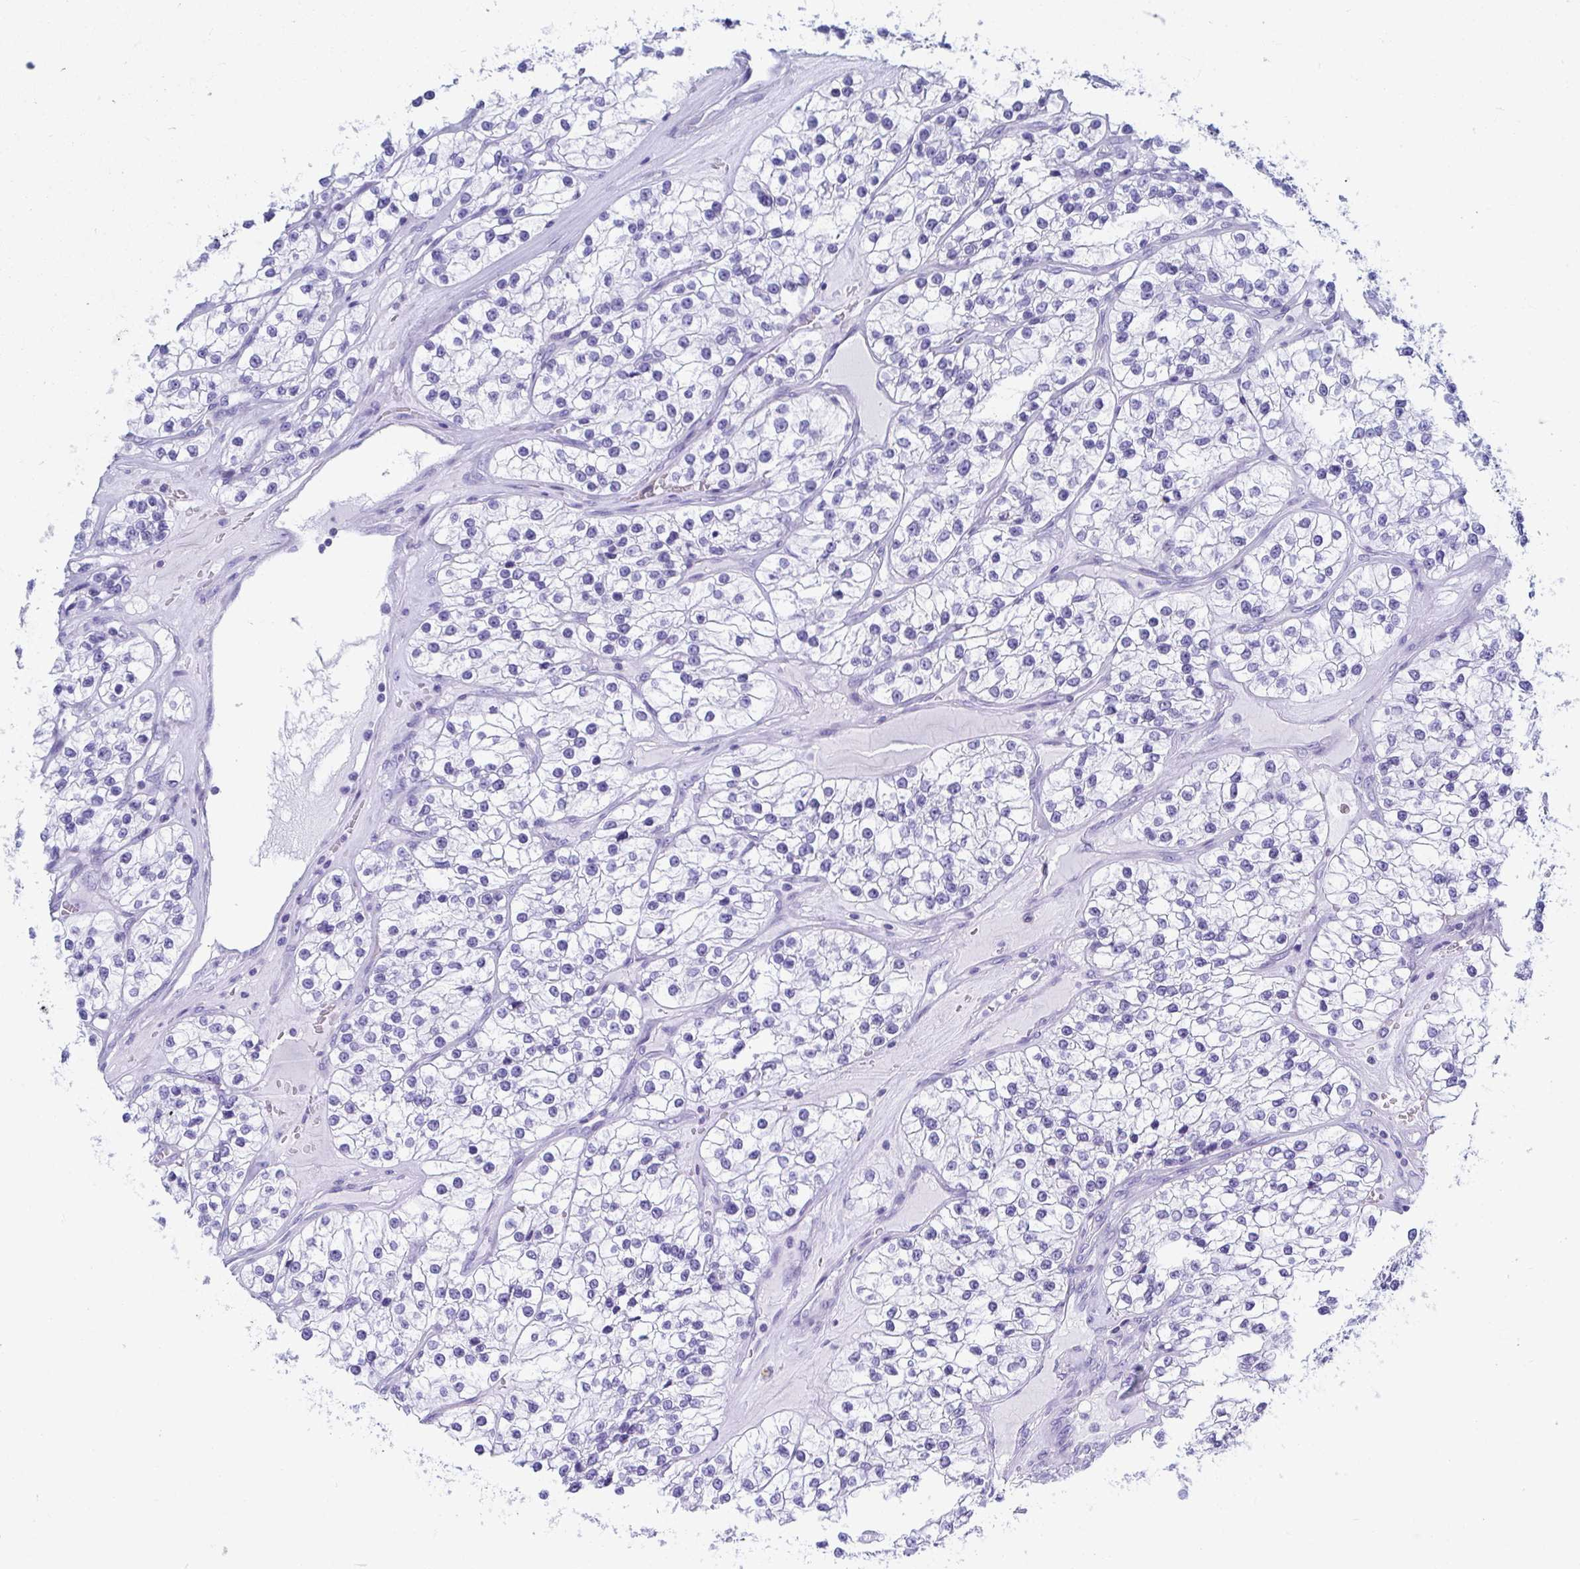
{"staining": {"intensity": "negative", "quantity": "none", "location": "none"}, "tissue": "renal cancer", "cell_type": "Tumor cells", "image_type": "cancer", "snomed": [{"axis": "morphology", "description": "Adenocarcinoma, NOS"}, {"axis": "topography", "description": "Kidney"}], "caption": "DAB (3,3'-diaminobenzidine) immunohistochemical staining of renal cancer reveals no significant expression in tumor cells.", "gene": "FRMD3", "patient": {"sex": "female", "age": 57}}